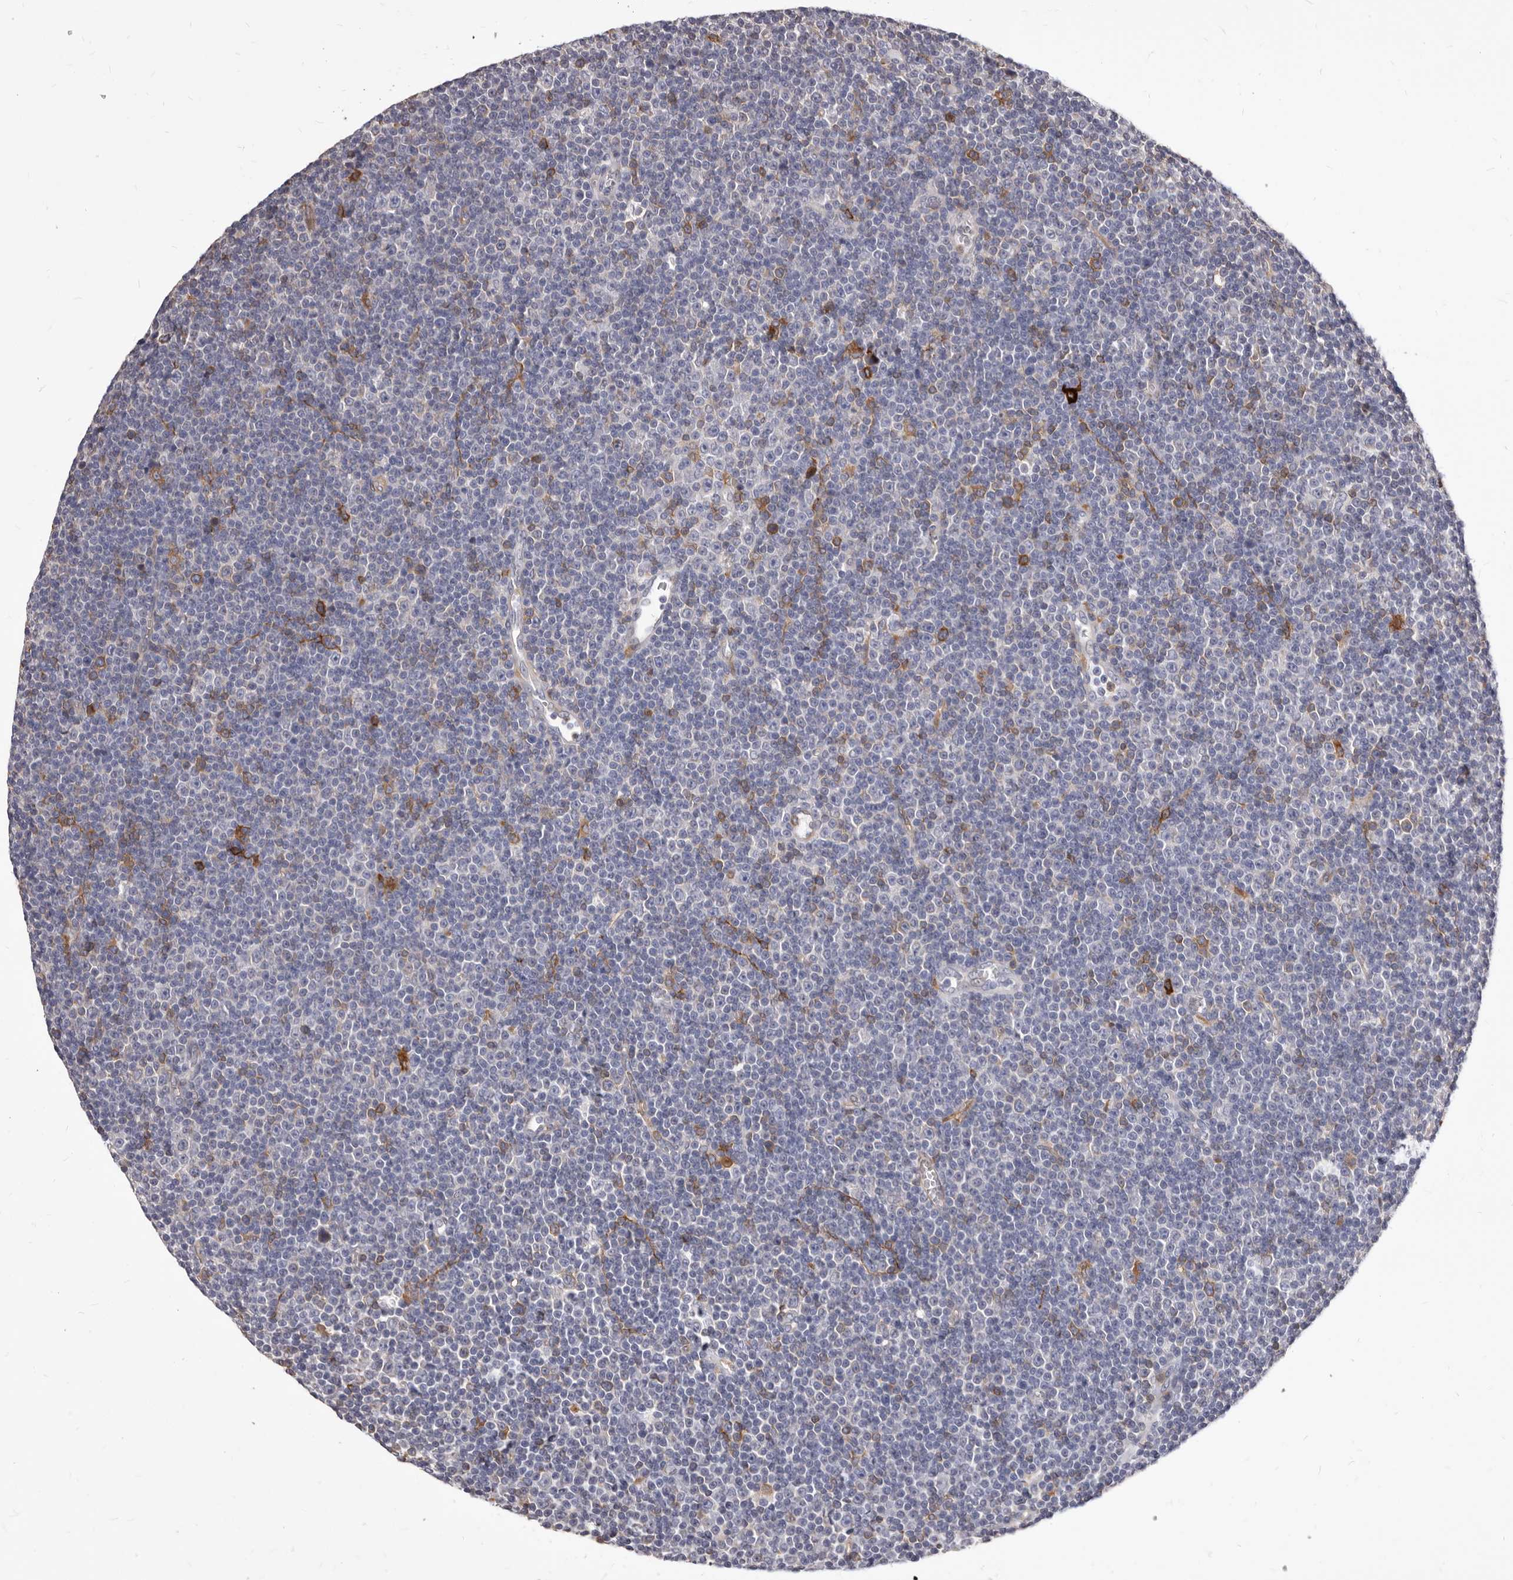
{"staining": {"intensity": "negative", "quantity": "none", "location": "none"}, "tissue": "lymphoma", "cell_type": "Tumor cells", "image_type": "cancer", "snomed": [{"axis": "morphology", "description": "Malignant lymphoma, non-Hodgkin's type, Low grade"}, {"axis": "topography", "description": "Lymph node"}], "caption": "DAB (3,3'-diaminobenzidine) immunohistochemical staining of human malignant lymphoma, non-Hodgkin's type (low-grade) demonstrates no significant expression in tumor cells.", "gene": "NIBAN1", "patient": {"sex": "female", "age": 67}}